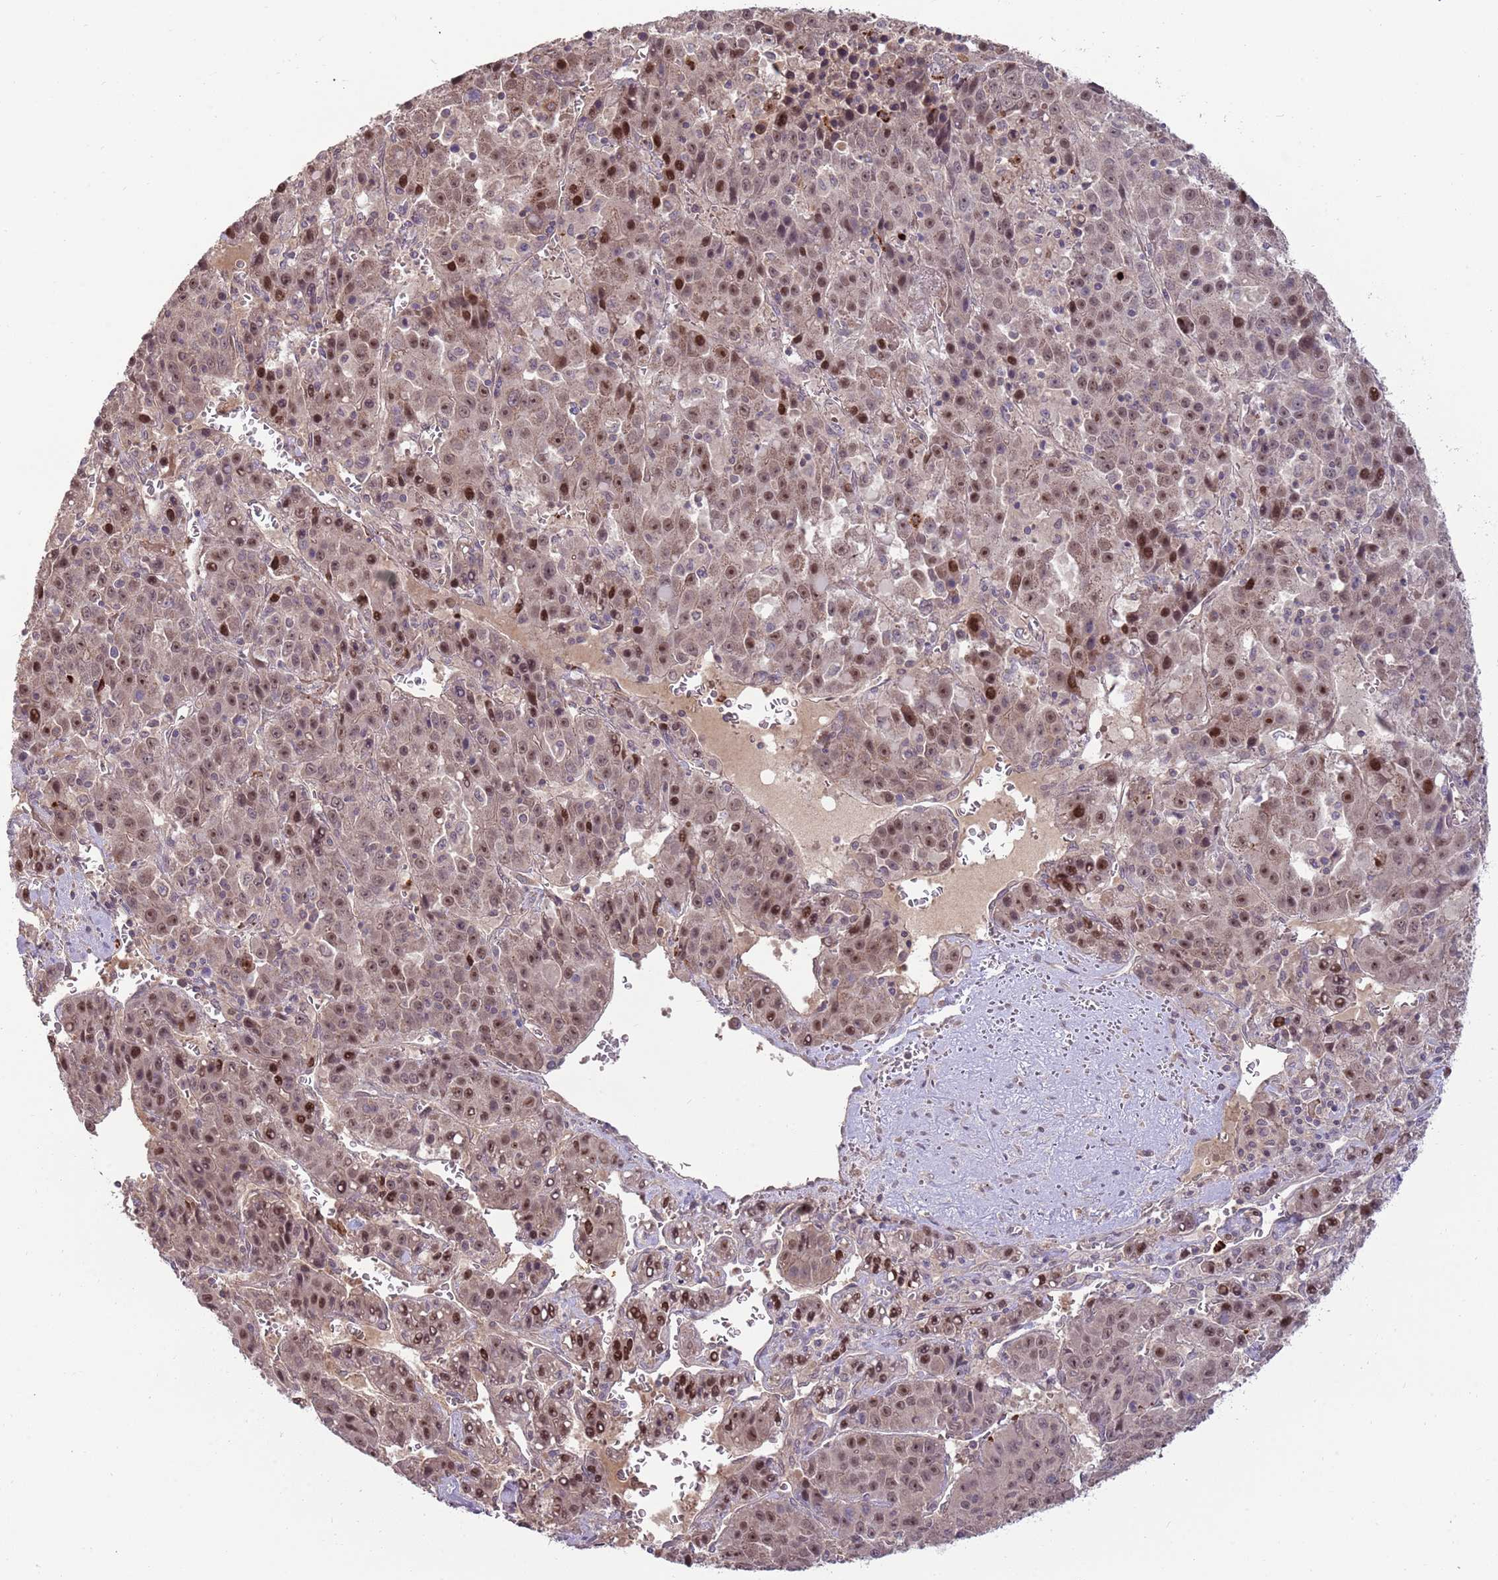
{"staining": {"intensity": "strong", "quantity": "25%-75%", "location": "nuclear"}, "tissue": "liver cancer", "cell_type": "Tumor cells", "image_type": "cancer", "snomed": [{"axis": "morphology", "description": "Carcinoma, Hepatocellular, NOS"}, {"axis": "topography", "description": "Liver"}], "caption": "IHC of liver cancer shows high levels of strong nuclear positivity in about 25%-75% of tumor cells.", "gene": "NBPF6", "patient": {"sex": "female", "age": 53}}